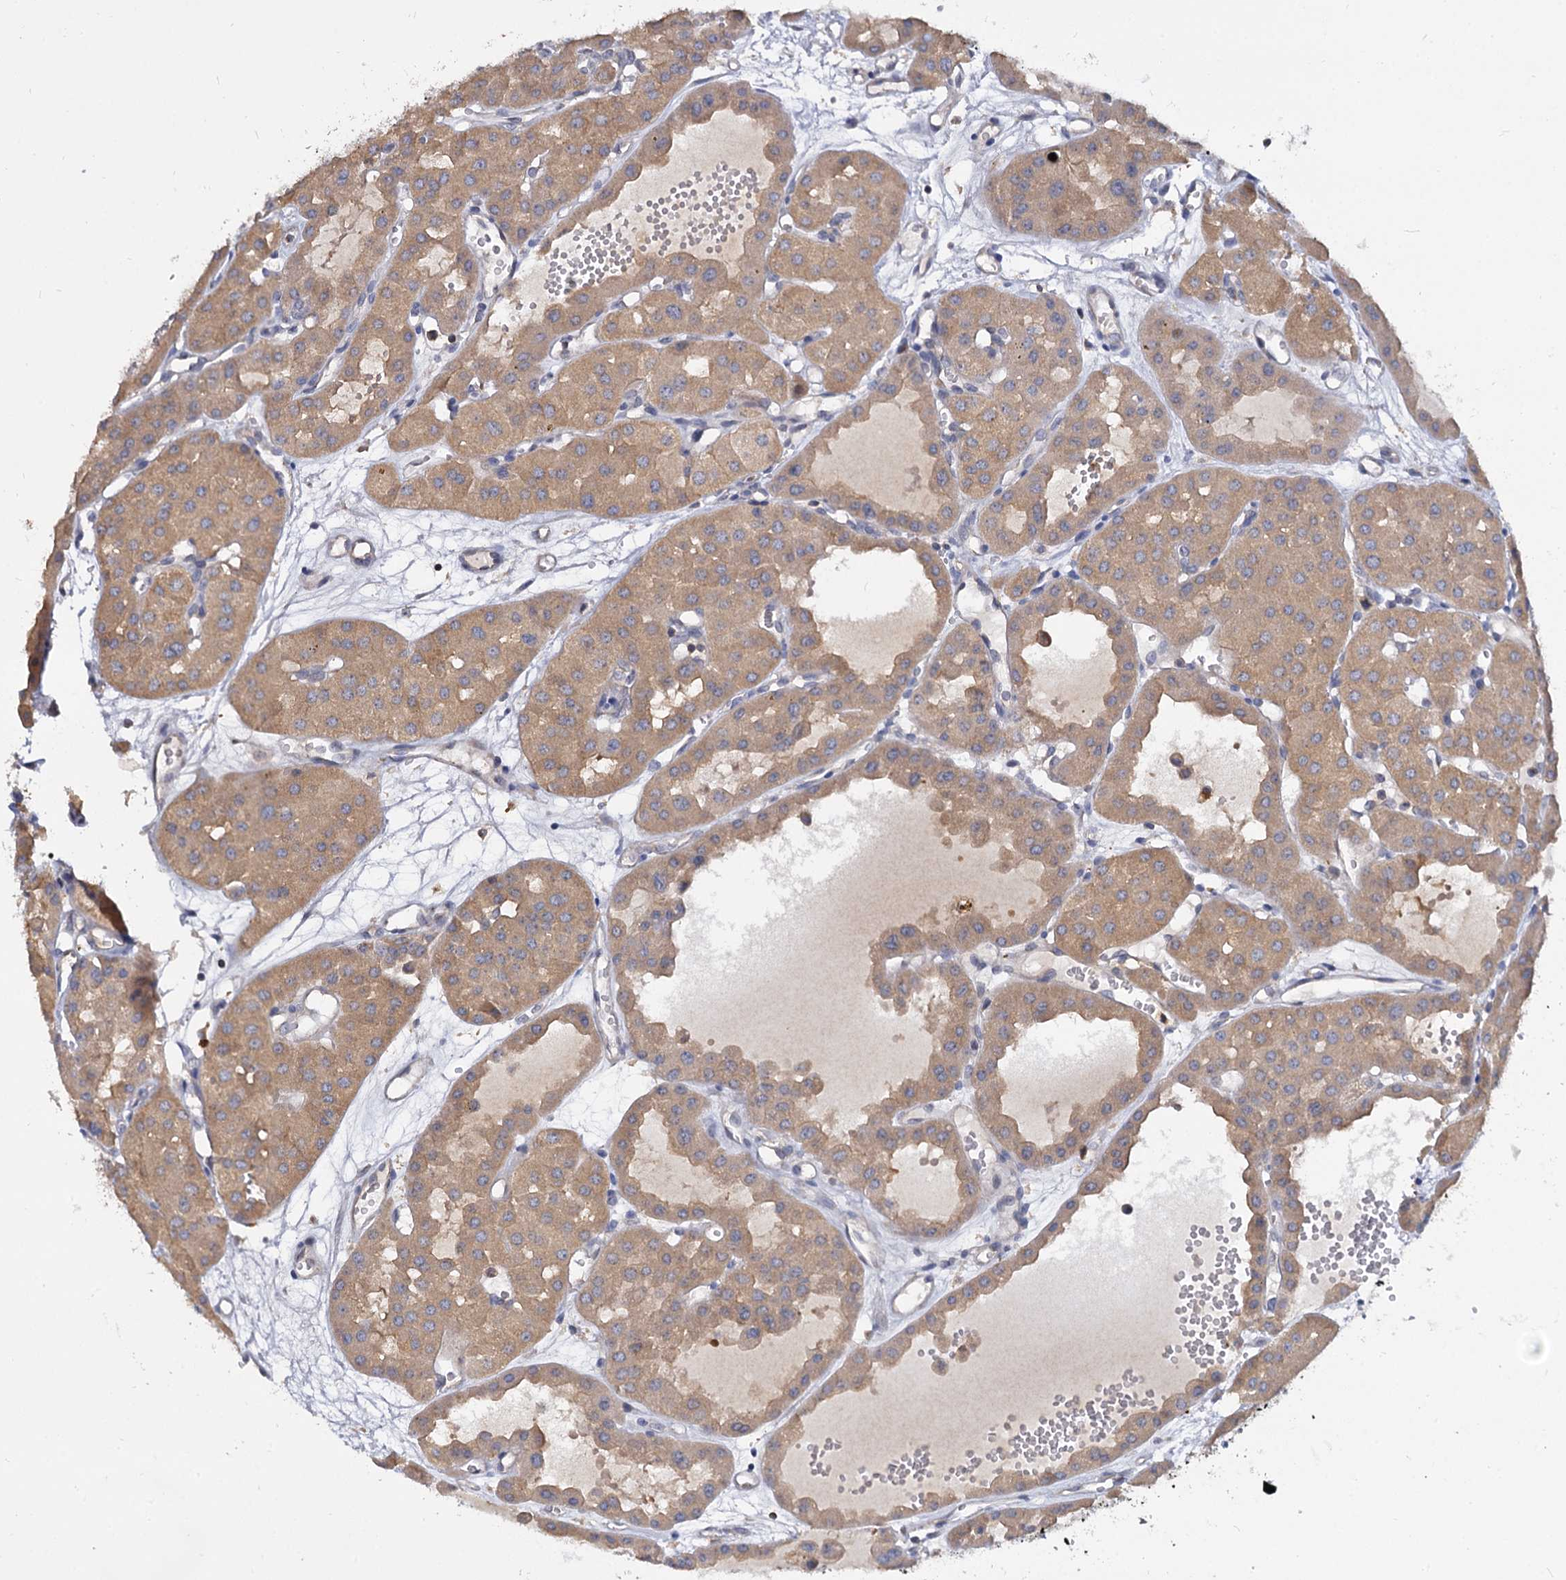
{"staining": {"intensity": "moderate", "quantity": ">75%", "location": "cytoplasmic/membranous"}, "tissue": "renal cancer", "cell_type": "Tumor cells", "image_type": "cancer", "snomed": [{"axis": "morphology", "description": "Carcinoma, NOS"}, {"axis": "topography", "description": "Kidney"}], "caption": "Immunohistochemical staining of renal carcinoma displays moderate cytoplasmic/membranous protein staining in approximately >75% of tumor cells.", "gene": "ANKRD13A", "patient": {"sex": "female", "age": 75}}